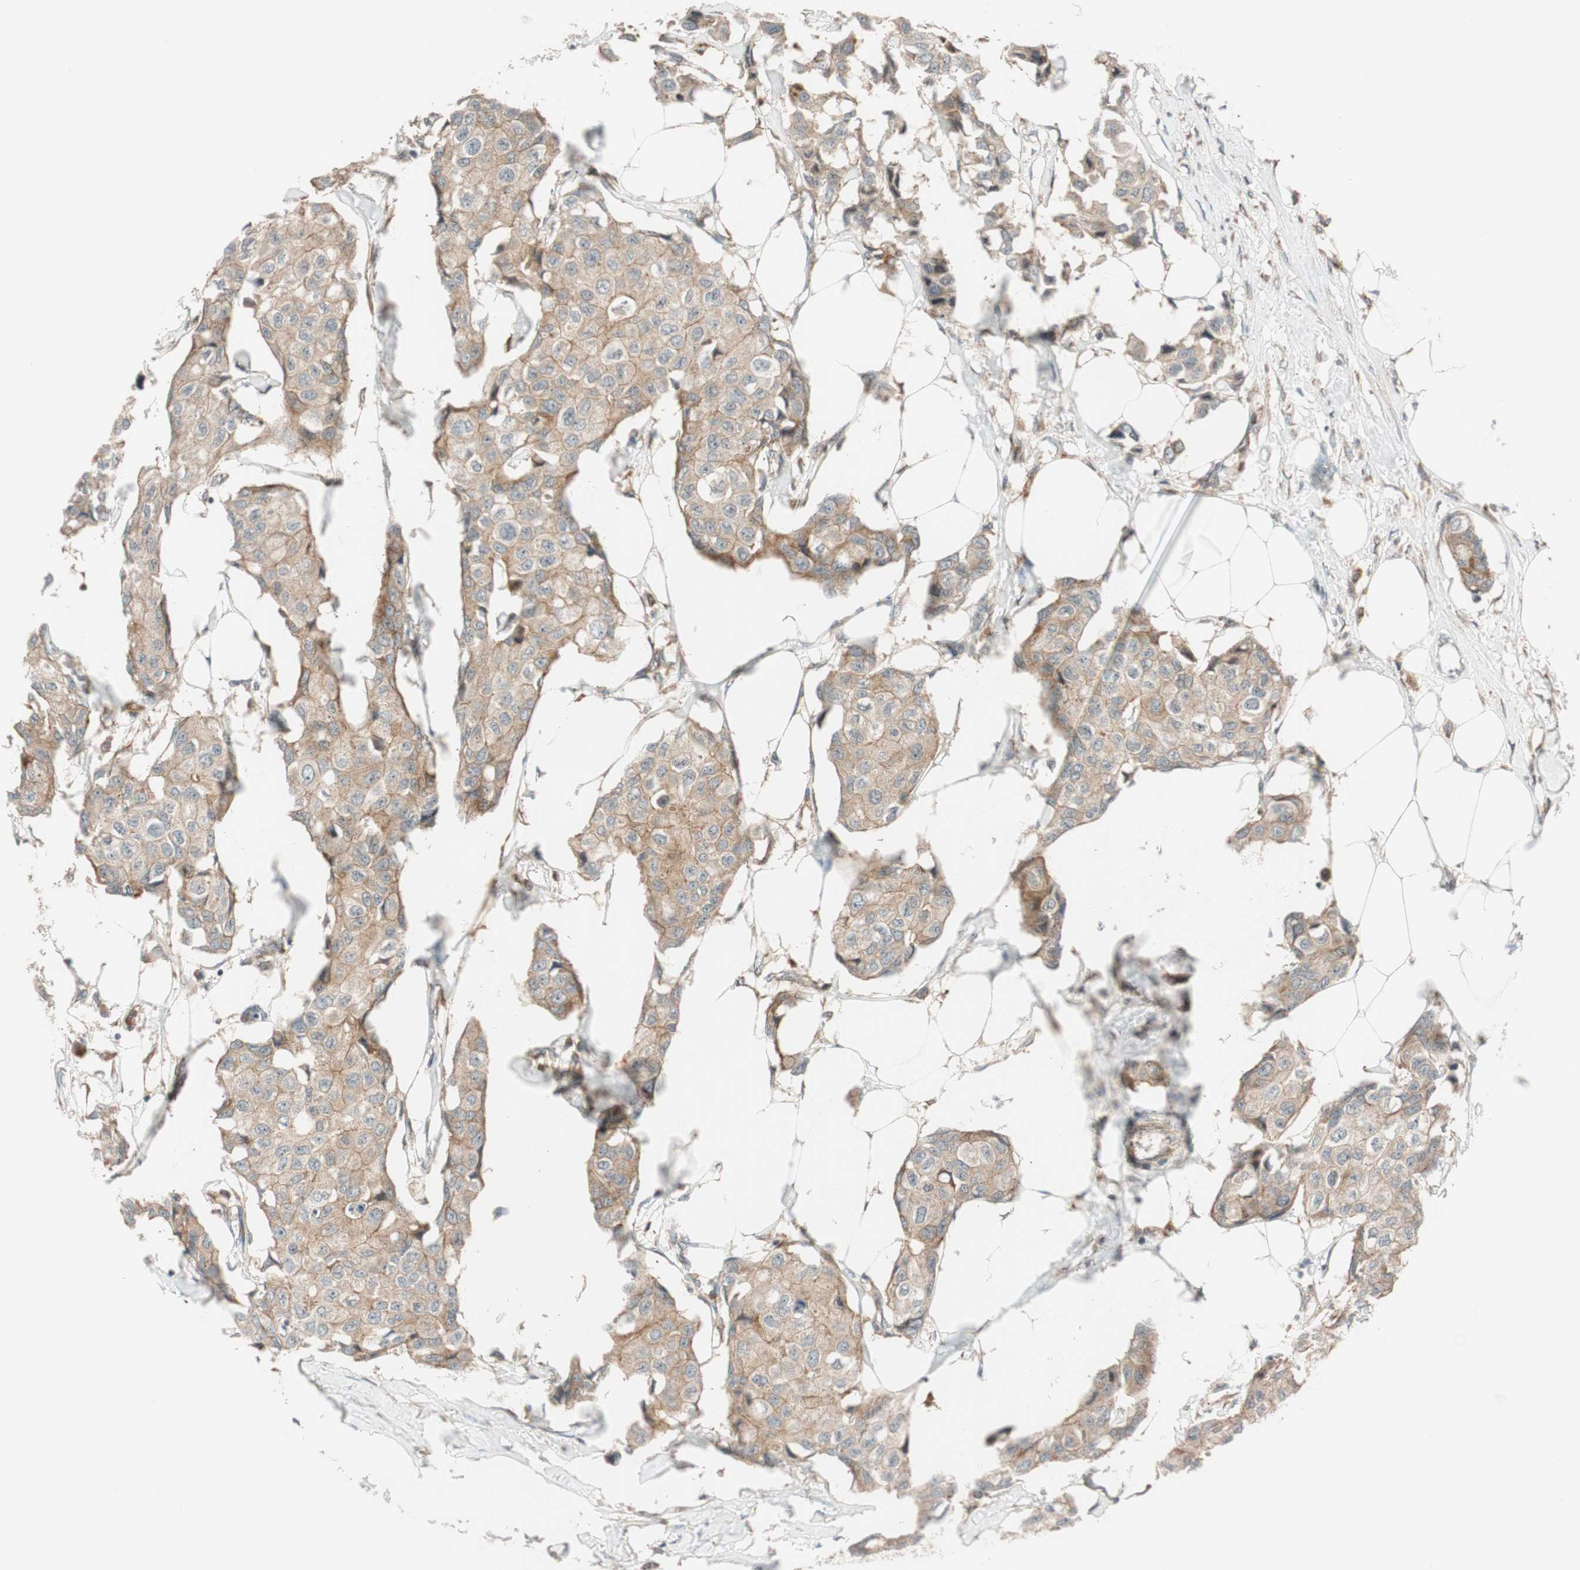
{"staining": {"intensity": "weak", "quantity": ">75%", "location": "cytoplasmic/membranous"}, "tissue": "breast cancer", "cell_type": "Tumor cells", "image_type": "cancer", "snomed": [{"axis": "morphology", "description": "Duct carcinoma"}, {"axis": "topography", "description": "Breast"}], "caption": "Immunohistochemical staining of human breast cancer reveals weak cytoplasmic/membranous protein staining in approximately >75% of tumor cells.", "gene": "ABI1", "patient": {"sex": "female", "age": 80}}